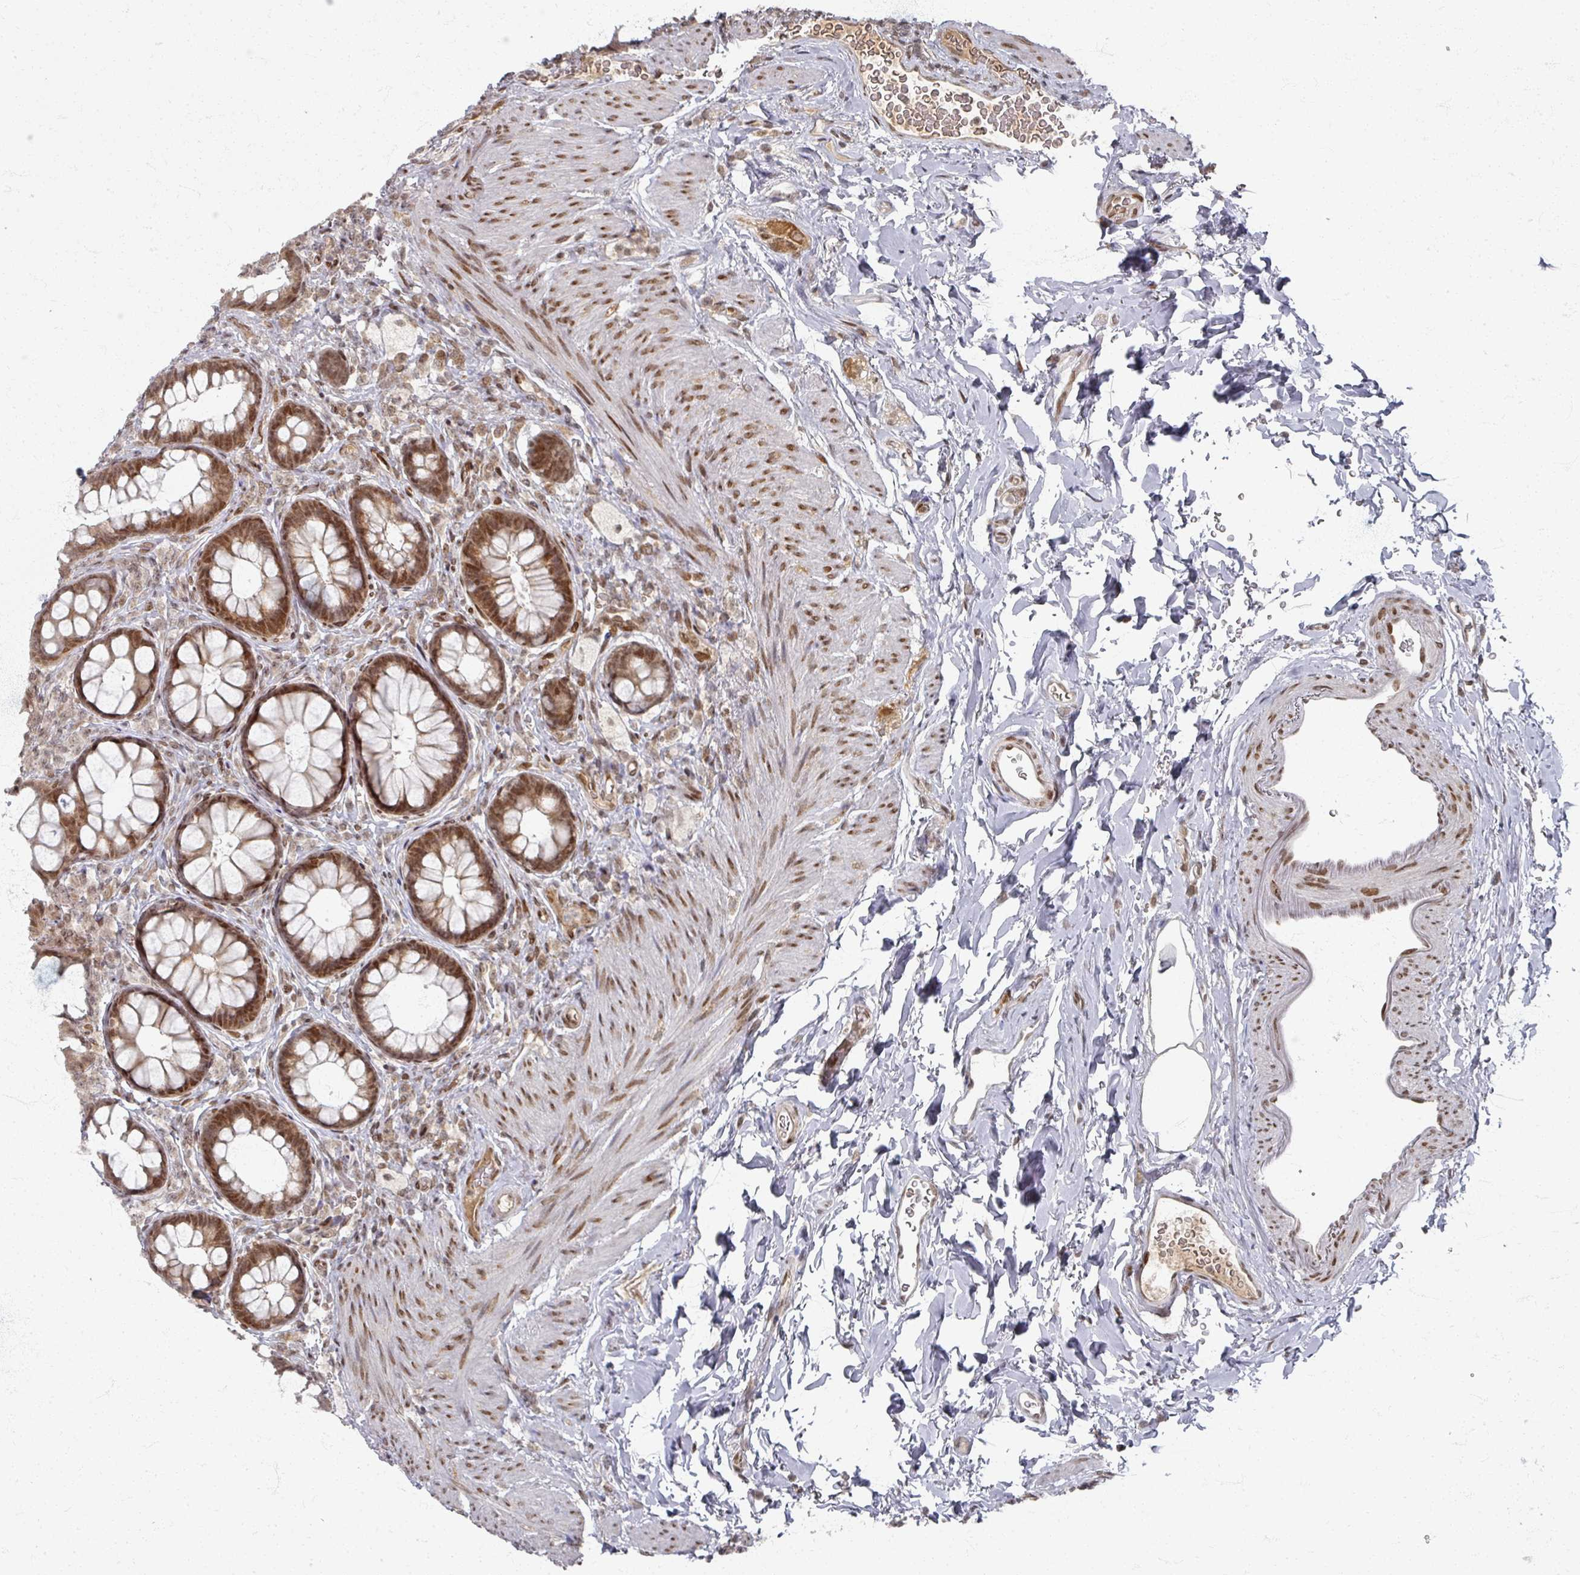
{"staining": {"intensity": "strong", "quantity": ">75%", "location": "cytoplasmic/membranous,nuclear"}, "tissue": "rectum", "cell_type": "Glandular cells", "image_type": "normal", "snomed": [{"axis": "morphology", "description": "Normal tissue, NOS"}, {"axis": "topography", "description": "Rectum"}, {"axis": "topography", "description": "Peripheral nerve tissue"}], "caption": "High-magnification brightfield microscopy of normal rectum stained with DAB (3,3'-diaminobenzidine) (brown) and counterstained with hematoxylin (blue). glandular cells exhibit strong cytoplasmic/membranous,nuclear positivity is seen in approximately>75% of cells. (Stains: DAB (3,3'-diaminobenzidine) in brown, nuclei in blue, Microscopy: brightfield microscopy at high magnification).", "gene": "PSKH1", "patient": {"sex": "female", "age": 69}}